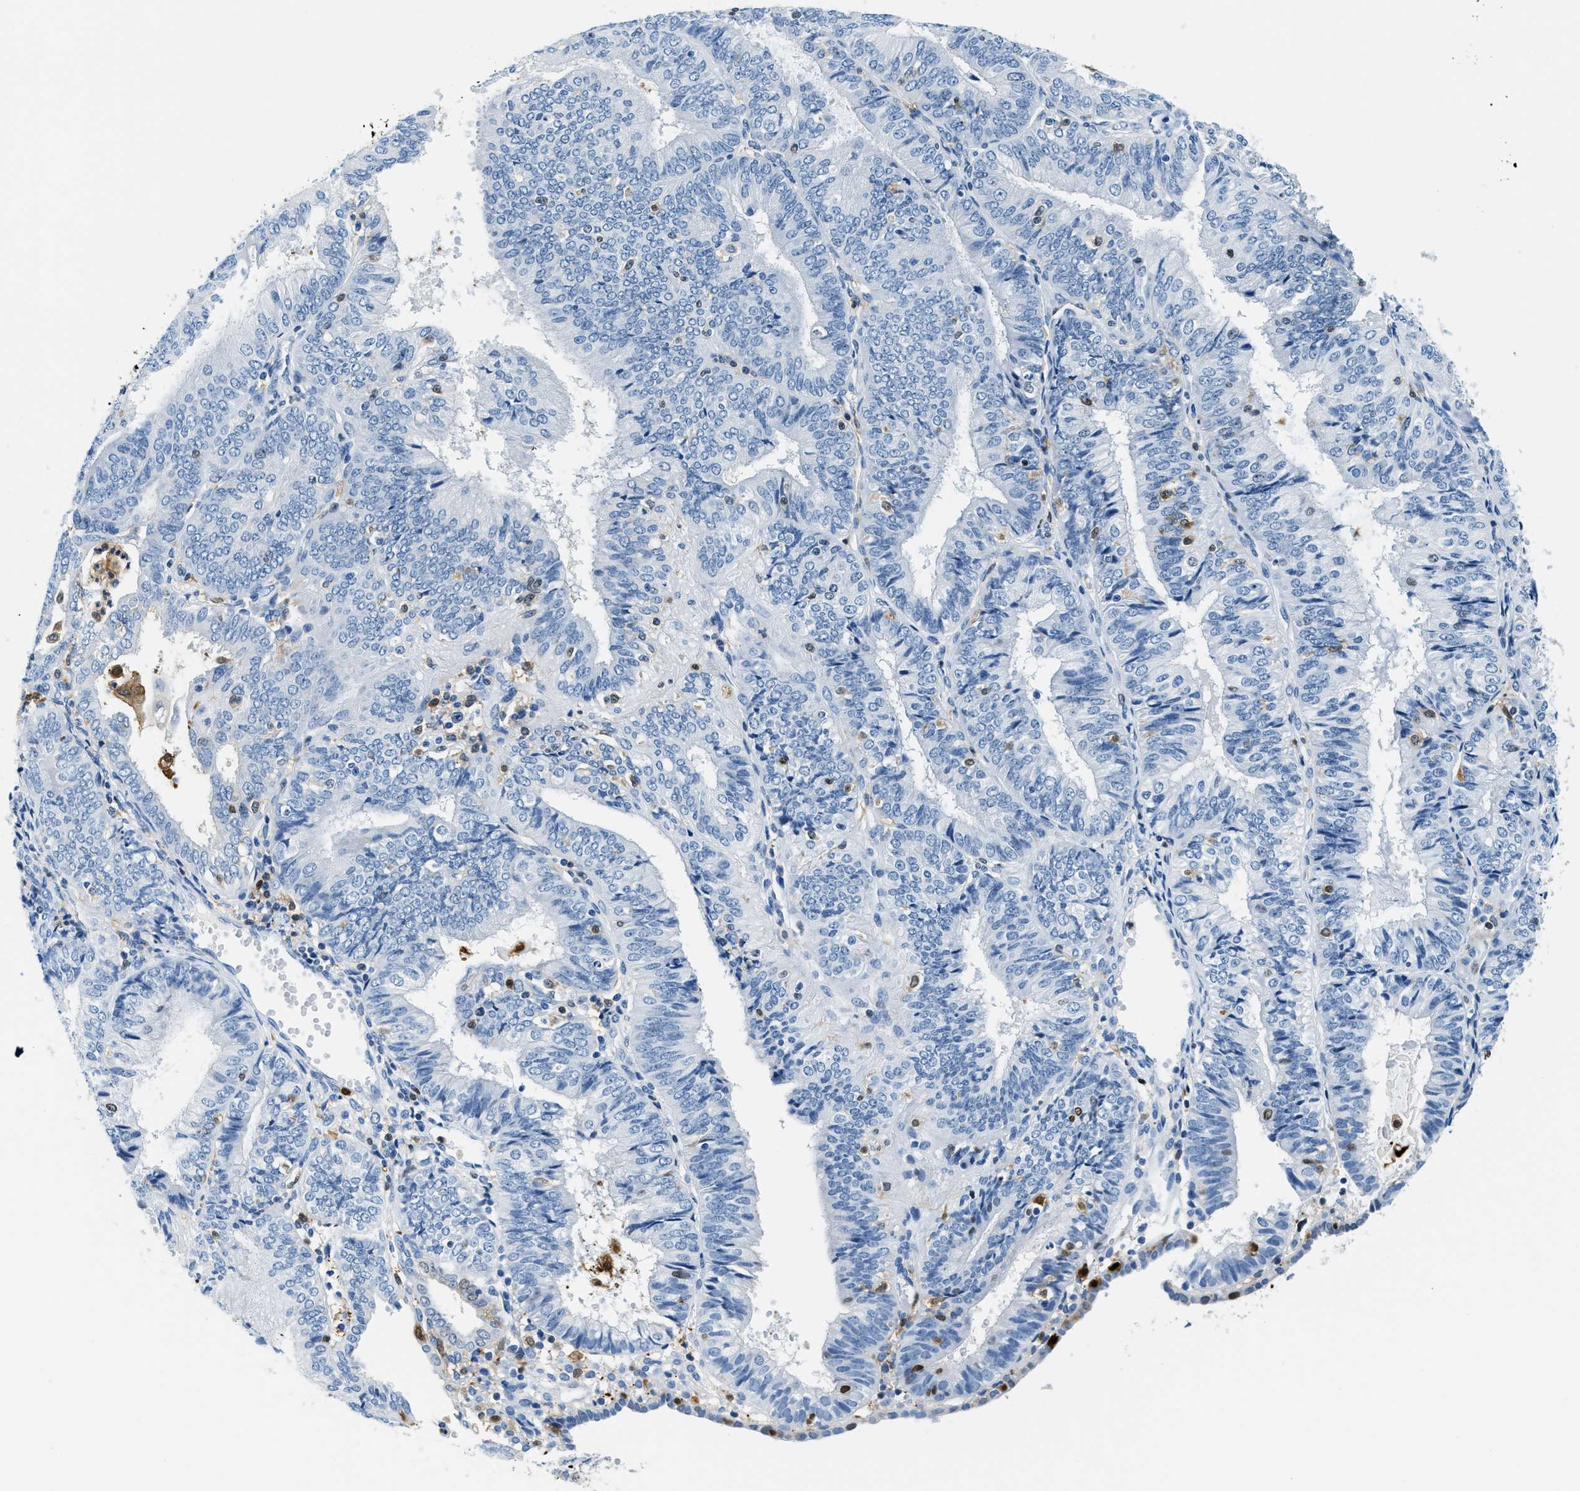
{"staining": {"intensity": "negative", "quantity": "none", "location": "none"}, "tissue": "endometrial cancer", "cell_type": "Tumor cells", "image_type": "cancer", "snomed": [{"axis": "morphology", "description": "Adenocarcinoma, NOS"}, {"axis": "topography", "description": "Endometrium"}], "caption": "IHC image of neoplastic tissue: adenocarcinoma (endometrial) stained with DAB (3,3'-diaminobenzidine) exhibits no significant protein positivity in tumor cells.", "gene": "CAPG", "patient": {"sex": "female", "age": 58}}